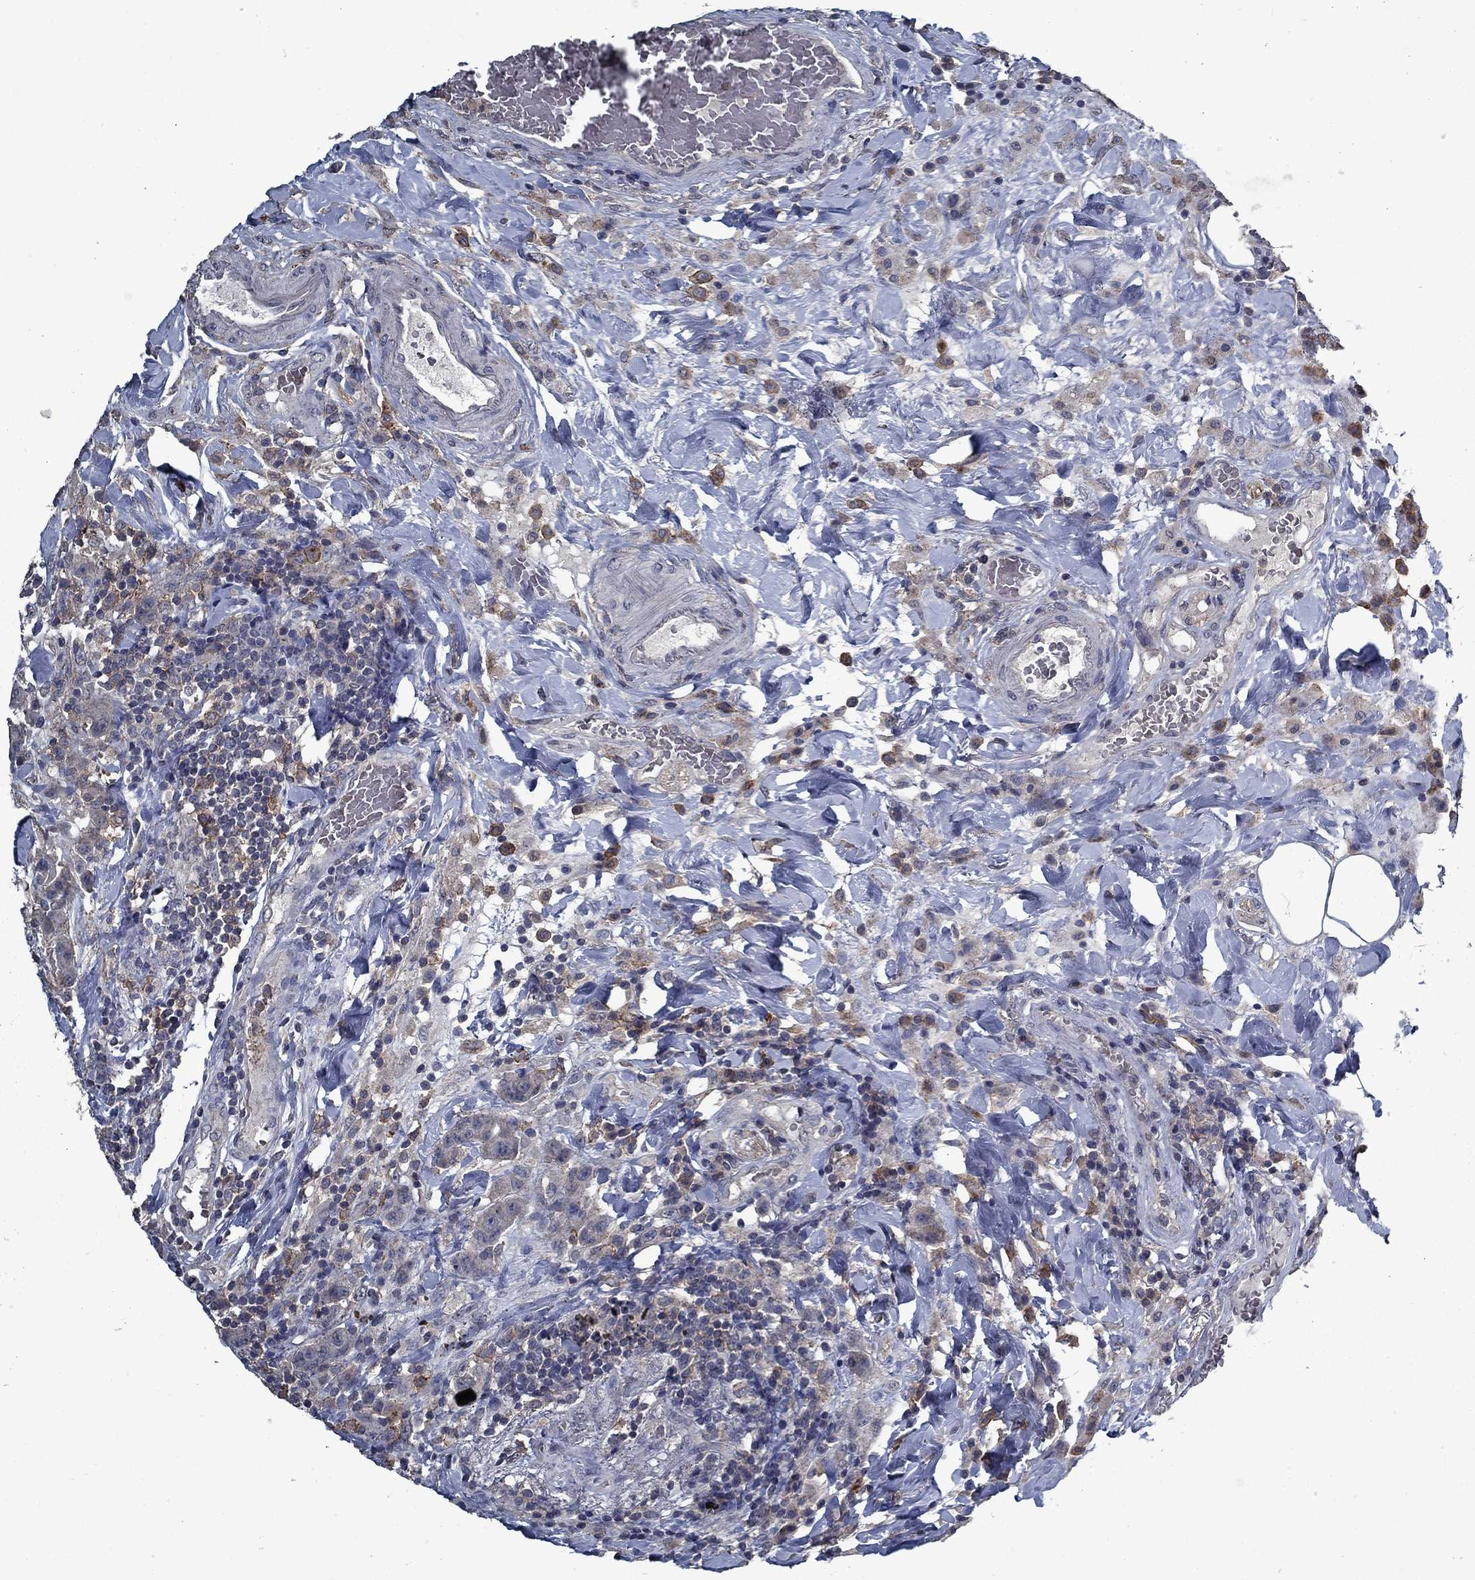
{"staining": {"intensity": "weak", "quantity": "<25%", "location": "cytoplasmic/membranous"}, "tissue": "colorectal cancer", "cell_type": "Tumor cells", "image_type": "cancer", "snomed": [{"axis": "morphology", "description": "Adenocarcinoma, NOS"}, {"axis": "topography", "description": "Colon"}], "caption": "This is an immunohistochemistry micrograph of adenocarcinoma (colorectal). There is no positivity in tumor cells.", "gene": "SLC44A1", "patient": {"sex": "female", "age": 69}}